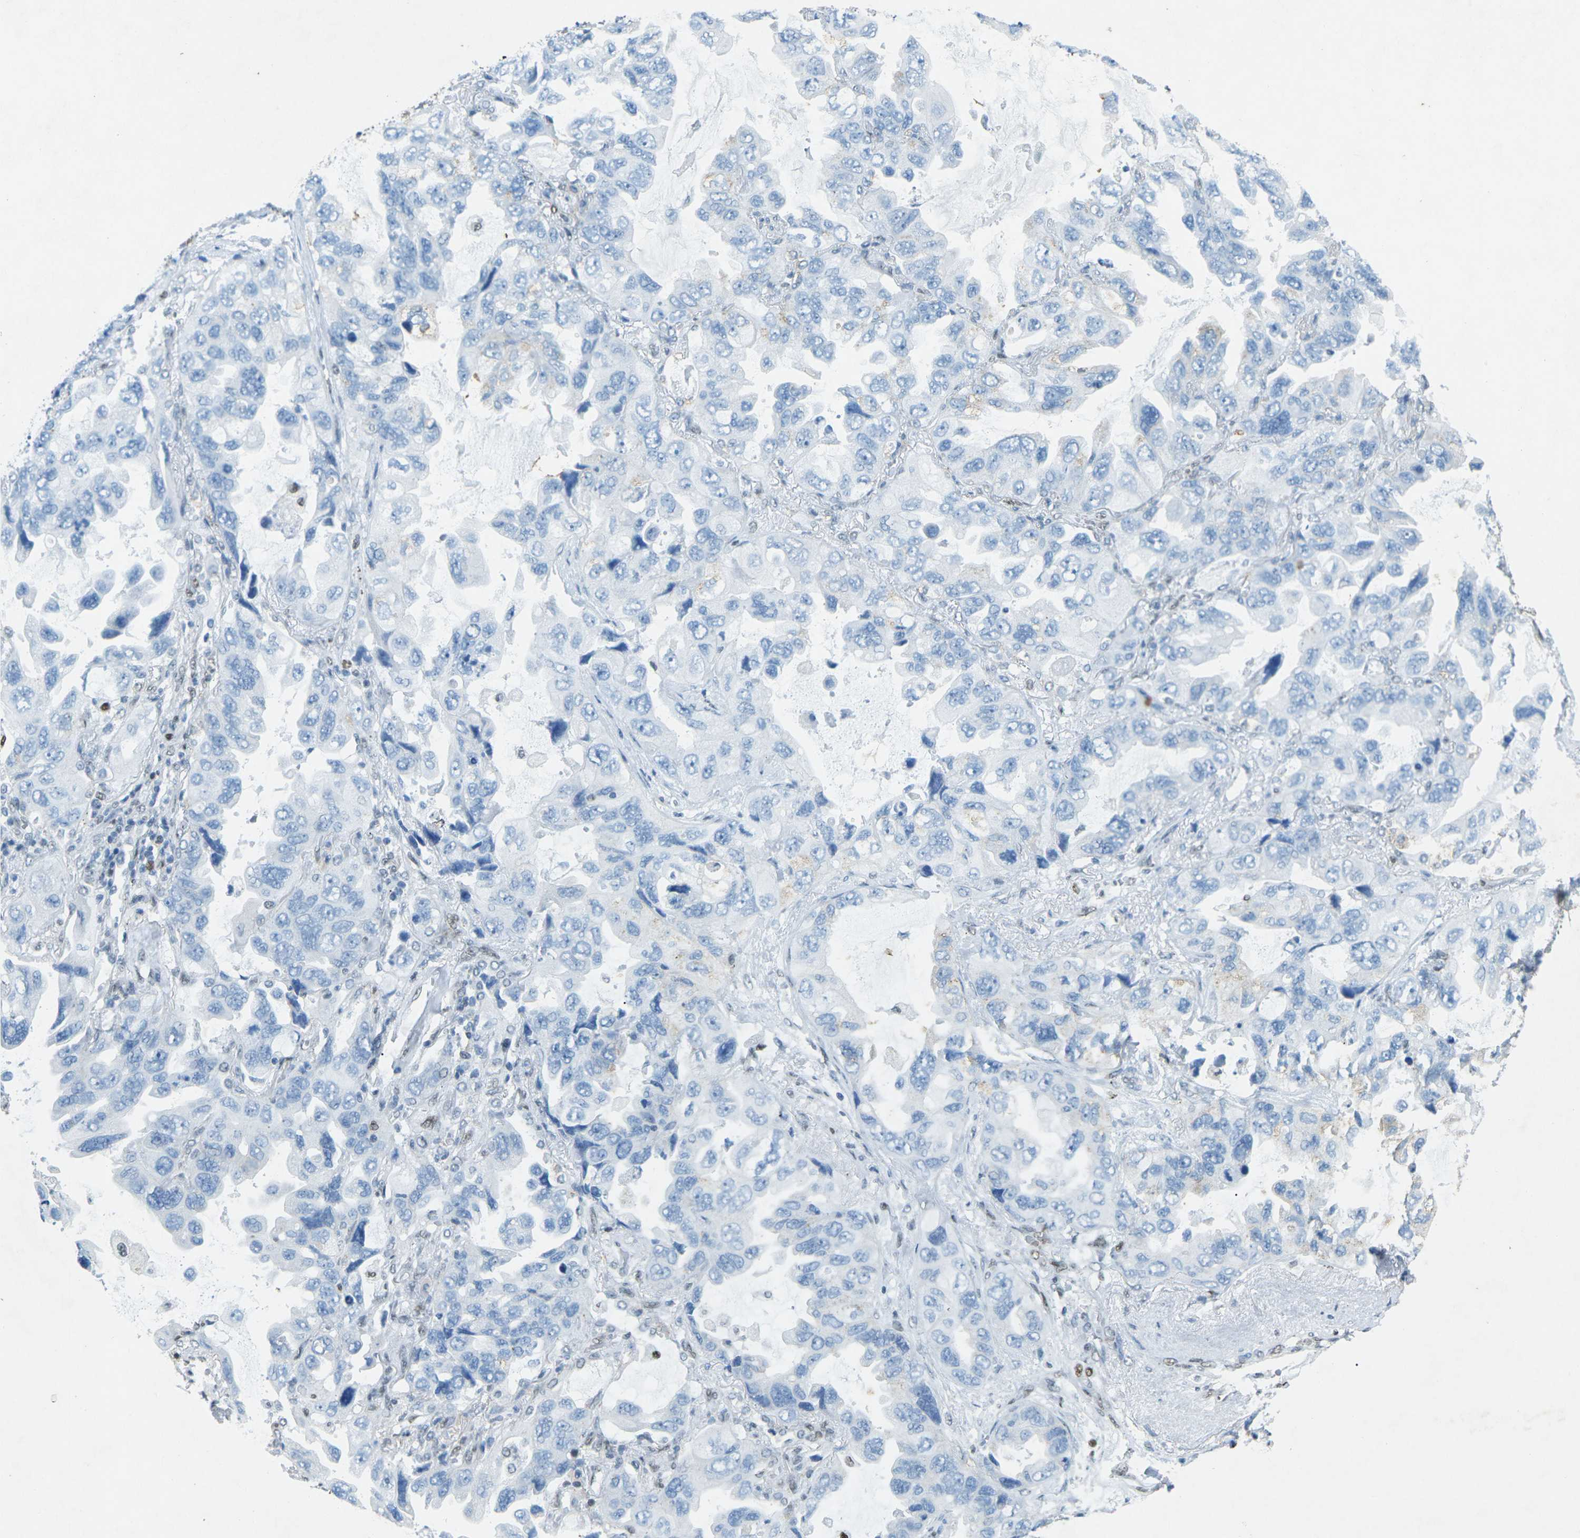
{"staining": {"intensity": "negative", "quantity": "none", "location": "none"}, "tissue": "lung cancer", "cell_type": "Tumor cells", "image_type": "cancer", "snomed": [{"axis": "morphology", "description": "Squamous cell carcinoma, NOS"}, {"axis": "topography", "description": "Lung"}], "caption": "Tumor cells are negative for brown protein staining in lung cancer.", "gene": "RB1", "patient": {"sex": "female", "age": 73}}